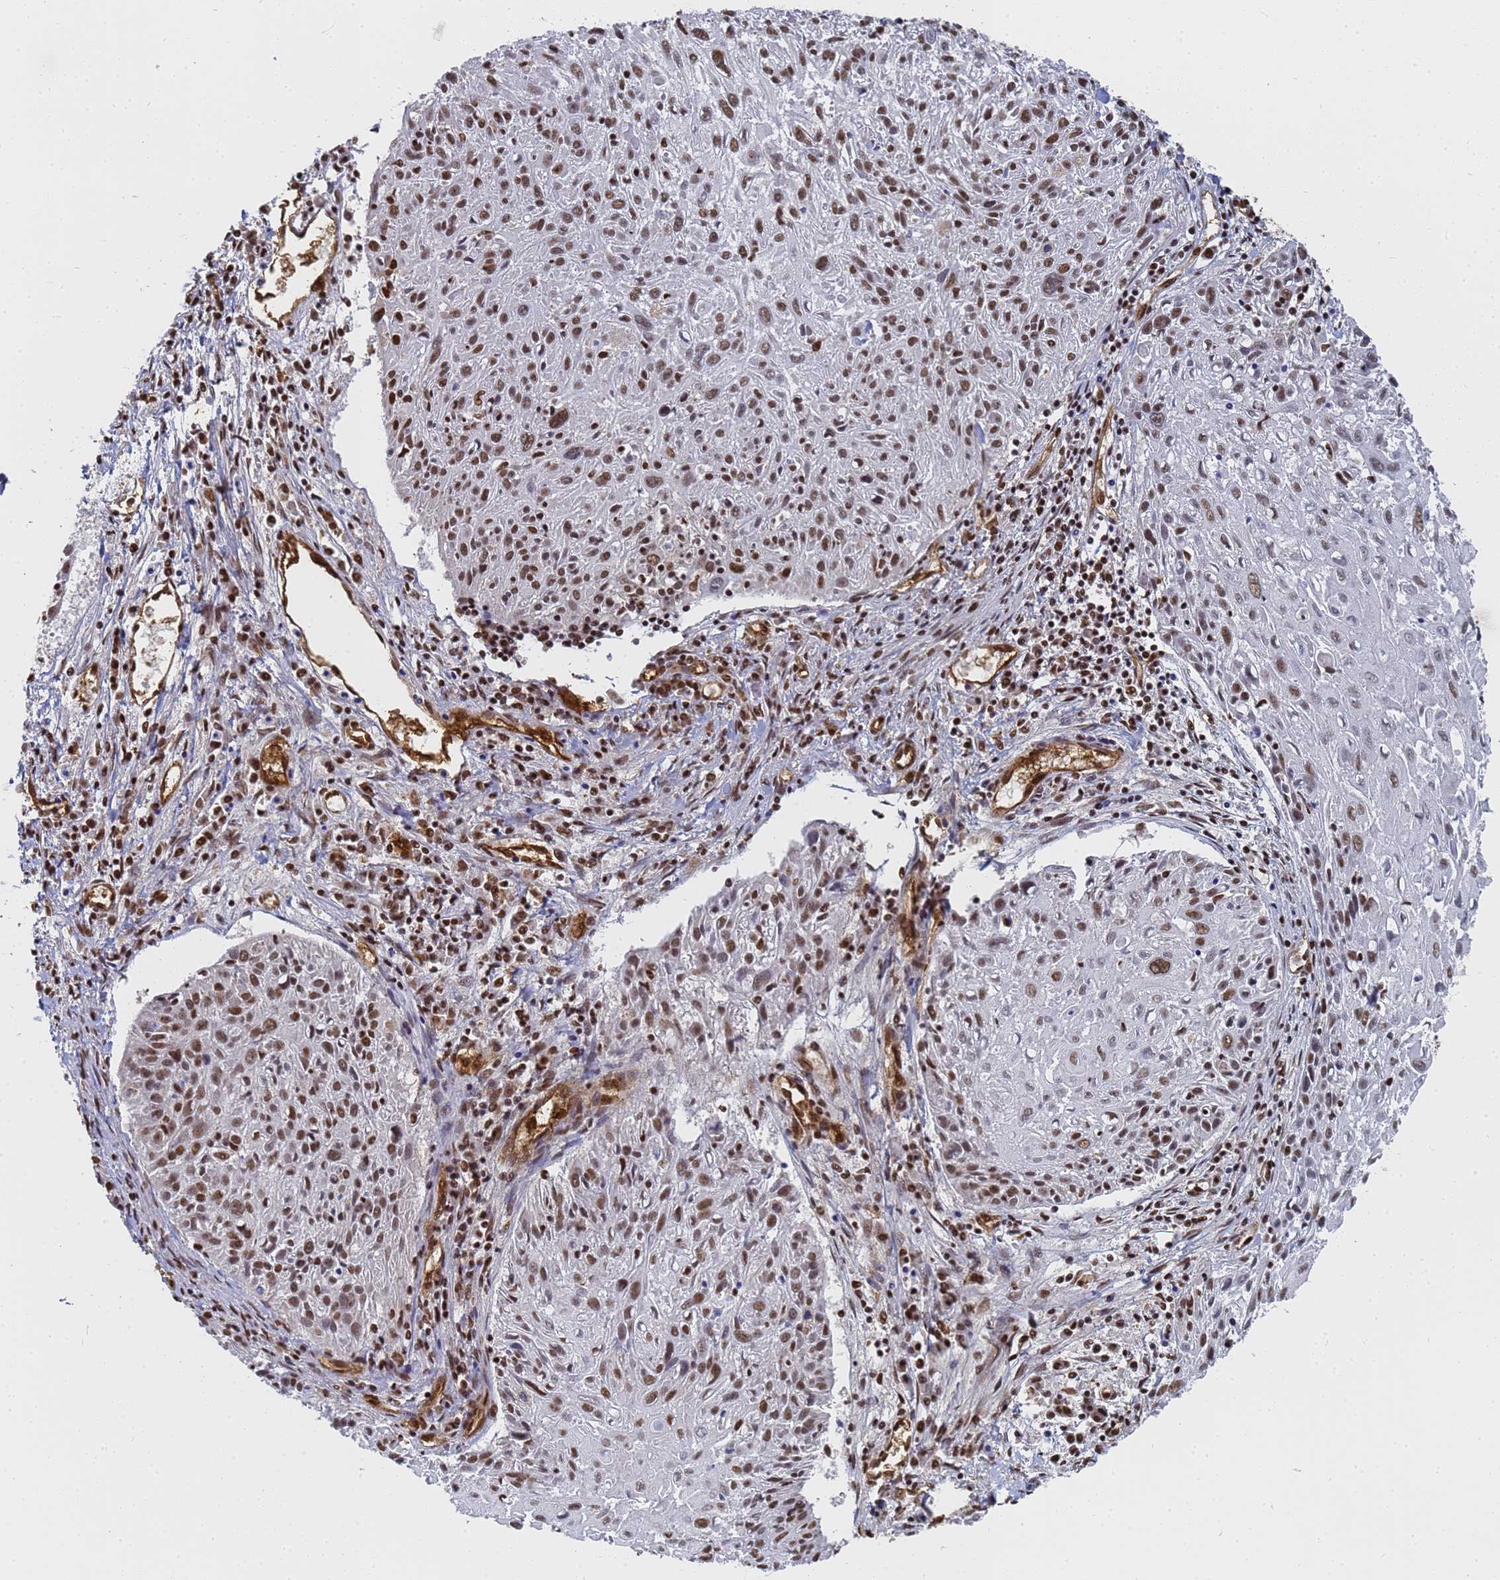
{"staining": {"intensity": "moderate", "quantity": ">75%", "location": "nuclear"}, "tissue": "cervical cancer", "cell_type": "Tumor cells", "image_type": "cancer", "snomed": [{"axis": "morphology", "description": "Squamous cell carcinoma, NOS"}, {"axis": "topography", "description": "Cervix"}], "caption": "Immunohistochemical staining of cervical cancer (squamous cell carcinoma) demonstrates medium levels of moderate nuclear positivity in approximately >75% of tumor cells.", "gene": "RAVER2", "patient": {"sex": "female", "age": 51}}